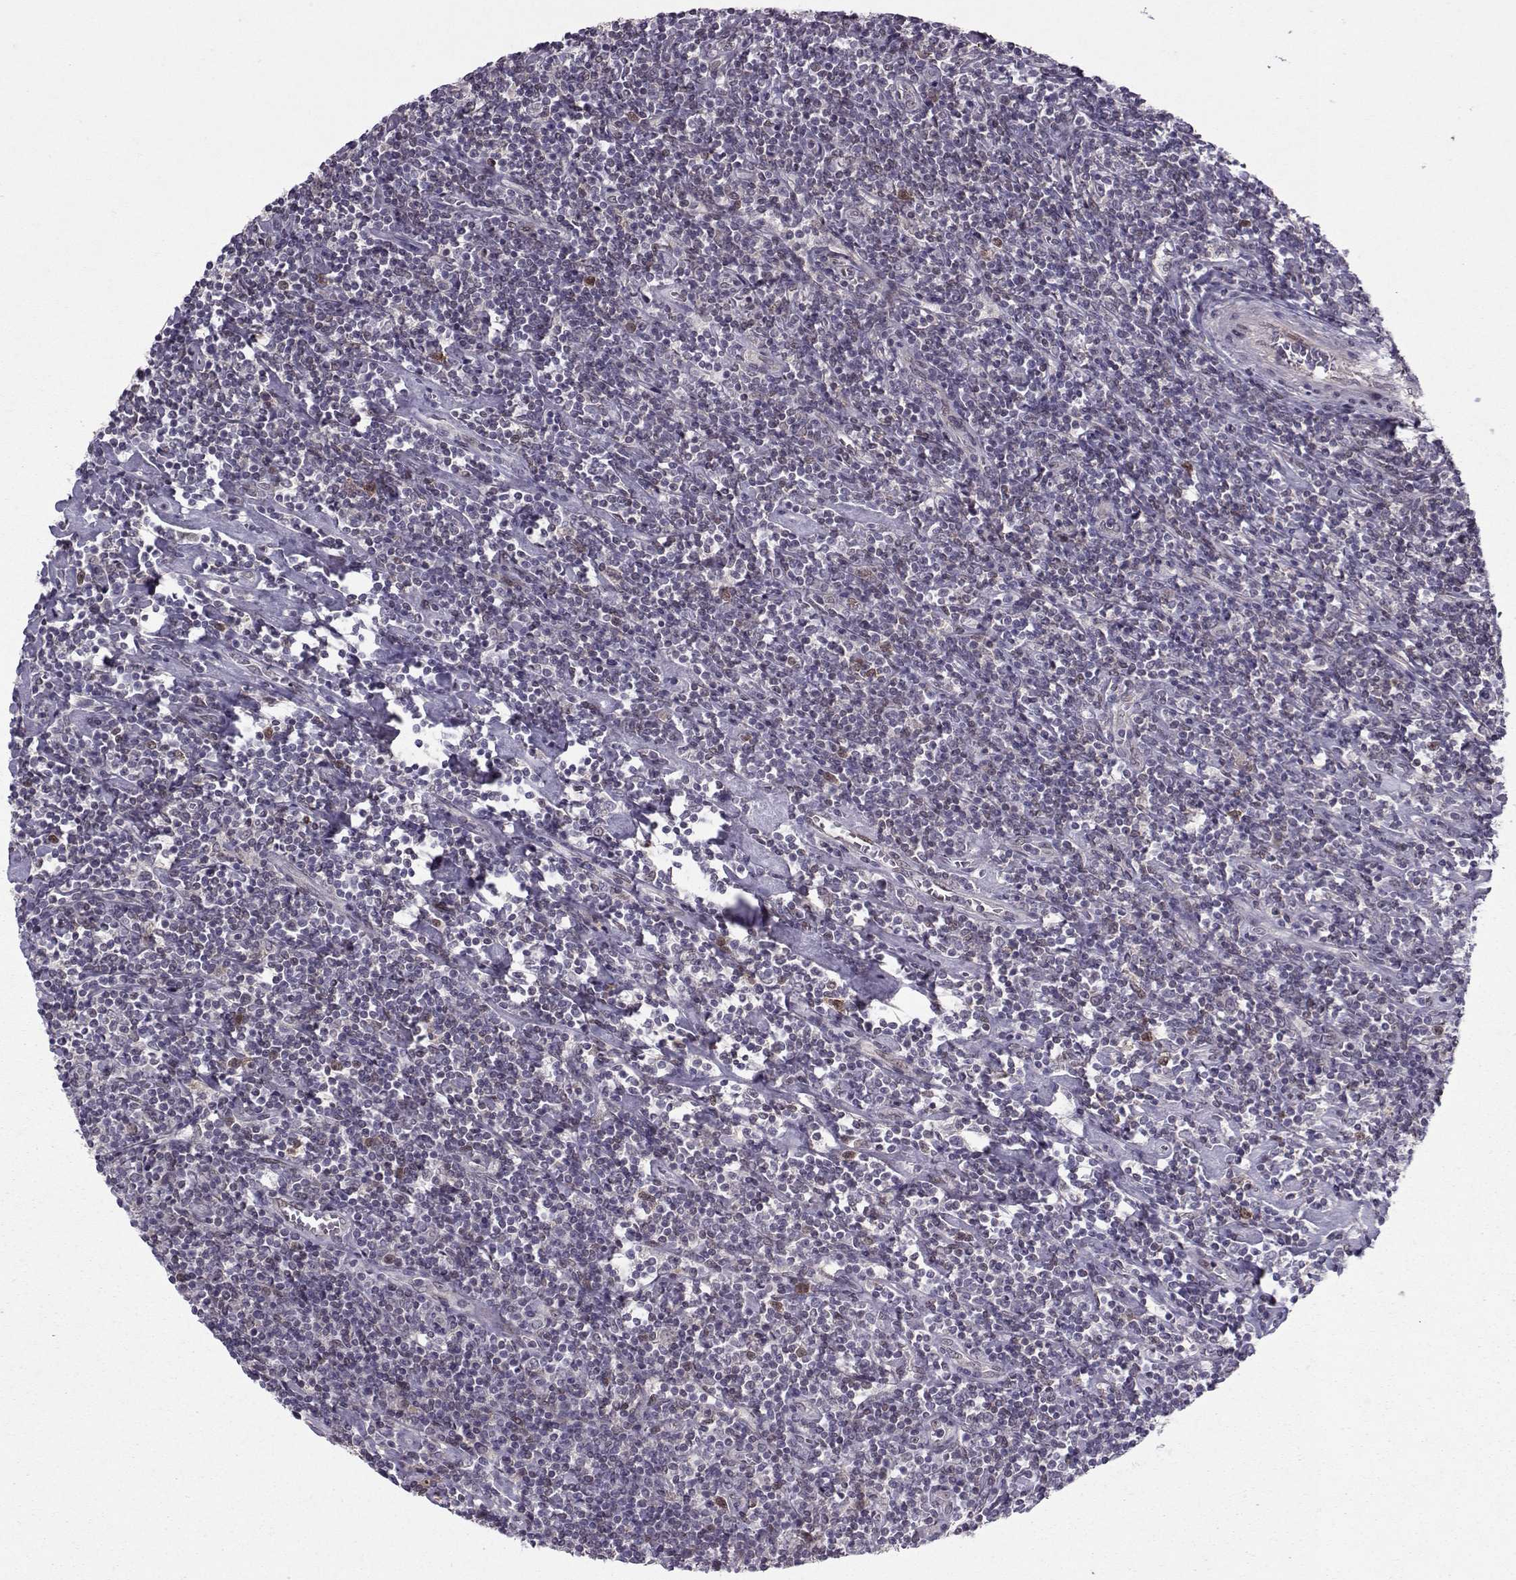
{"staining": {"intensity": "negative", "quantity": "none", "location": "none"}, "tissue": "lymphoma", "cell_type": "Tumor cells", "image_type": "cancer", "snomed": [{"axis": "morphology", "description": "Hodgkin's disease, NOS"}, {"axis": "topography", "description": "Lymph node"}], "caption": "This is a micrograph of IHC staining of lymphoma, which shows no expression in tumor cells. (DAB immunohistochemistry with hematoxylin counter stain).", "gene": "CDK4", "patient": {"sex": "male", "age": 40}}